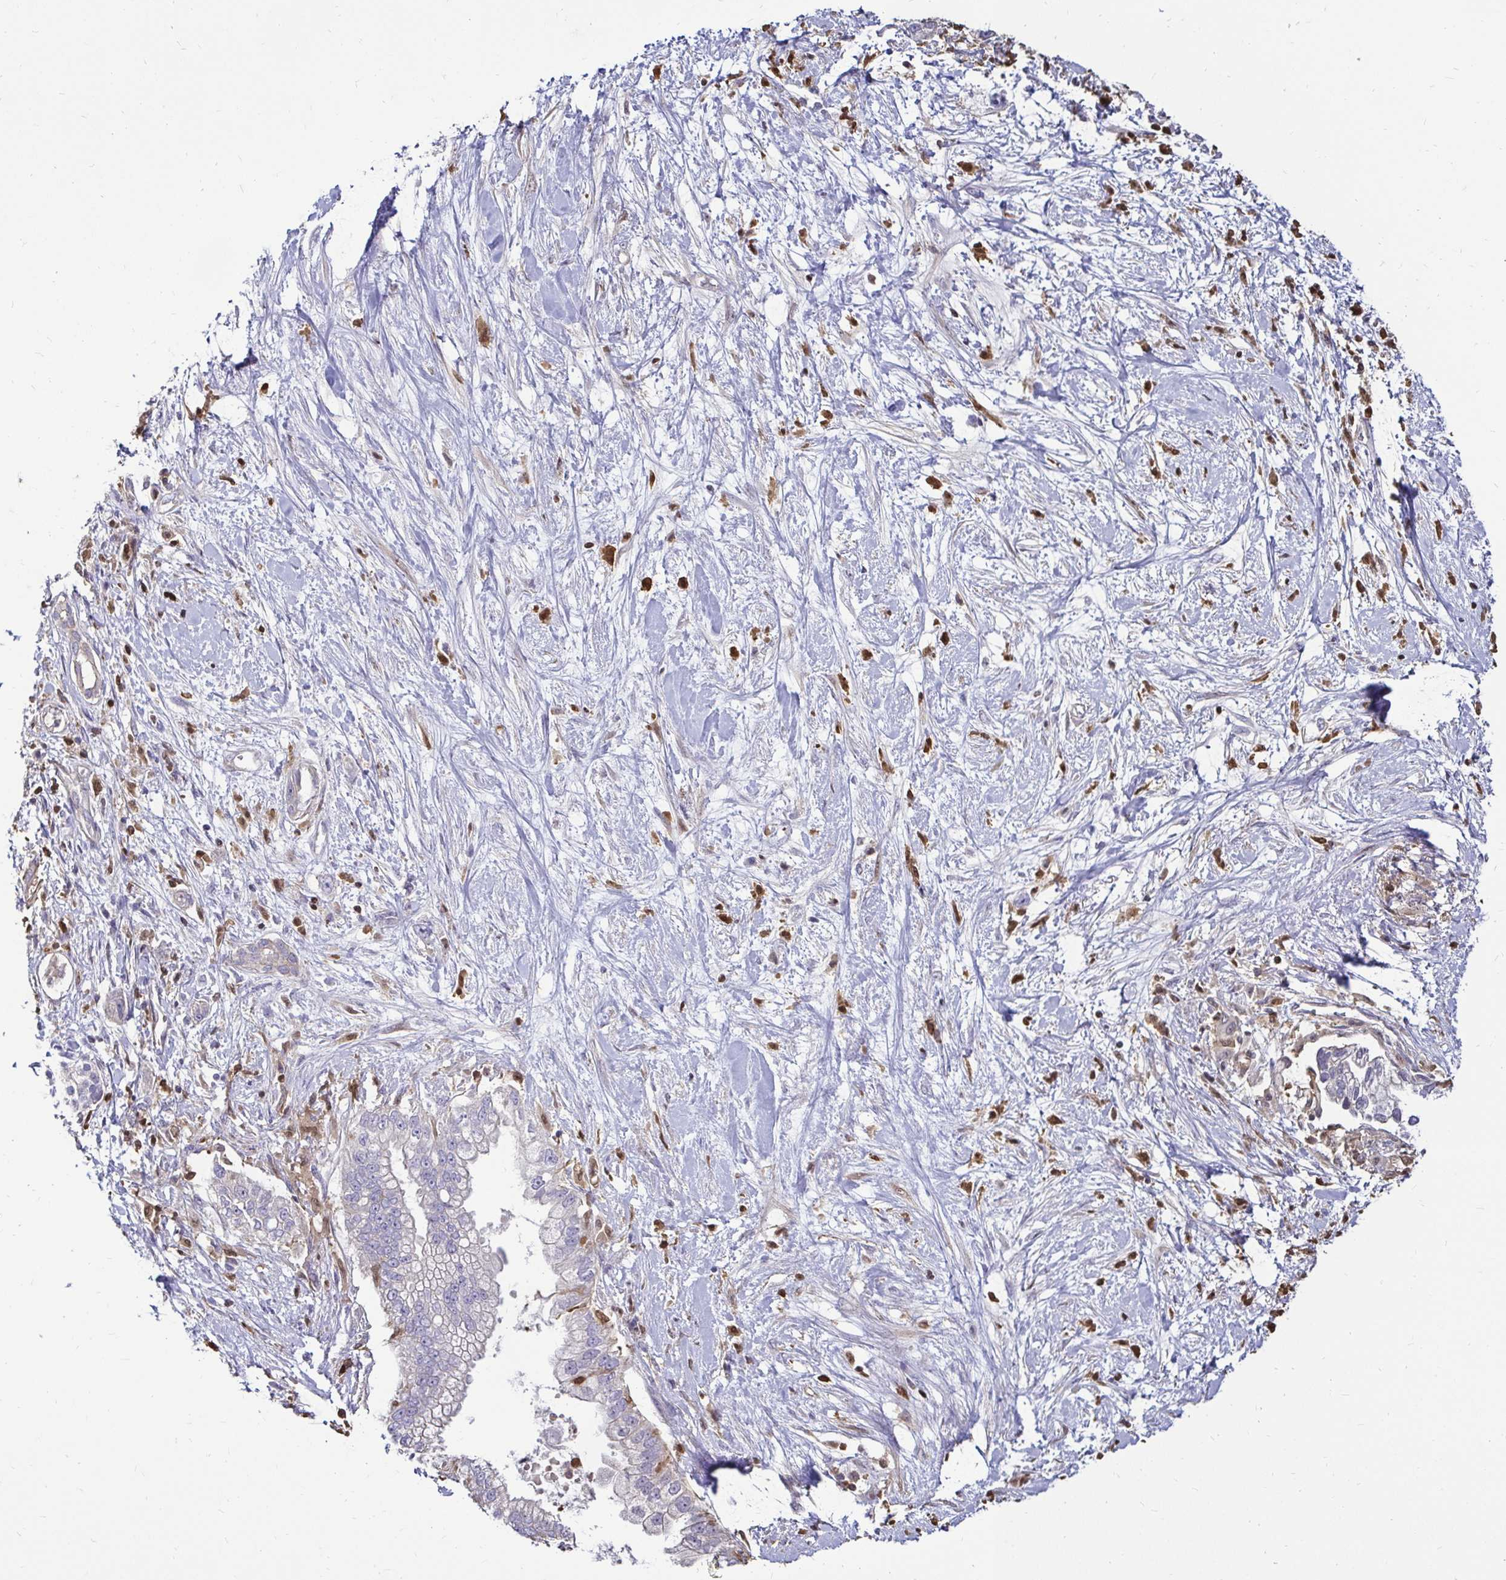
{"staining": {"intensity": "negative", "quantity": "none", "location": "none"}, "tissue": "pancreatic cancer", "cell_type": "Tumor cells", "image_type": "cancer", "snomed": [{"axis": "morphology", "description": "Adenocarcinoma, NOS"}, {"axis": "topography", "description": "Pancreas"}], "caption": "Tumor cells are negative for protein expression in human pancreatic cancer (adenocarcinoma).", "gene": "ZFP1", "patient": {"sex": "male", "age": 70}}